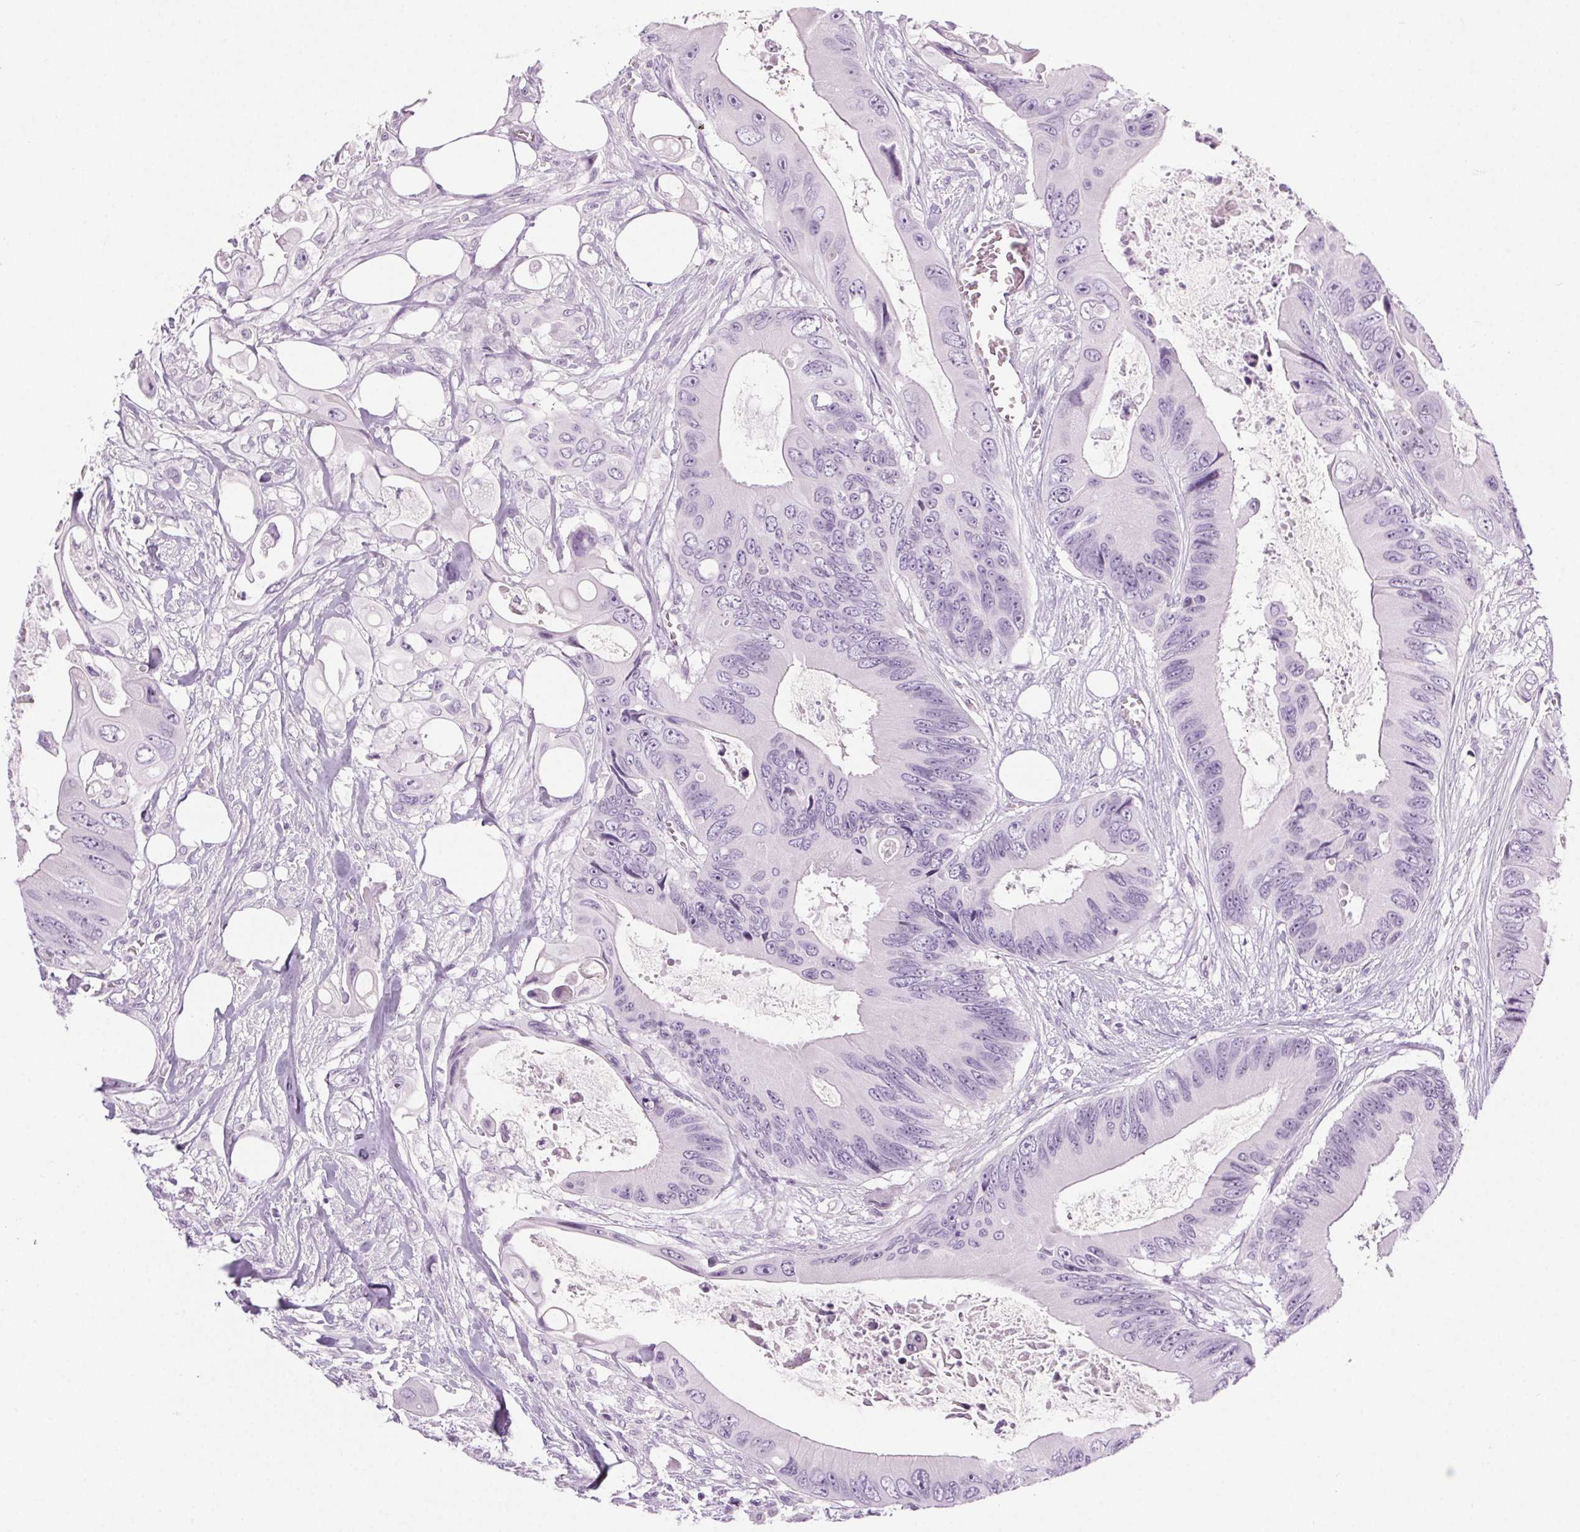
{"staining": {"intensity": "negative", "quantity": "none", "location": "none"}, "tissue": "colorectal cancer", "cell_type": "Tumor cells", "image_type": "cancer", "snomed": [{"axis": "morphology", "description": "Adenocarcinoma, NOS"}, {"axis": "topography", "description": "Rectum"}], "caption": "An immunohistochemistry (IHC) photomicrograph of colorectal cancer (adenocarcinoma) is shown. There is no staining in tumor cells of colorectal cancer (adenocarcinoma).", "gene": "LRP2", "patient": {"sex": "male", "age": 63}}